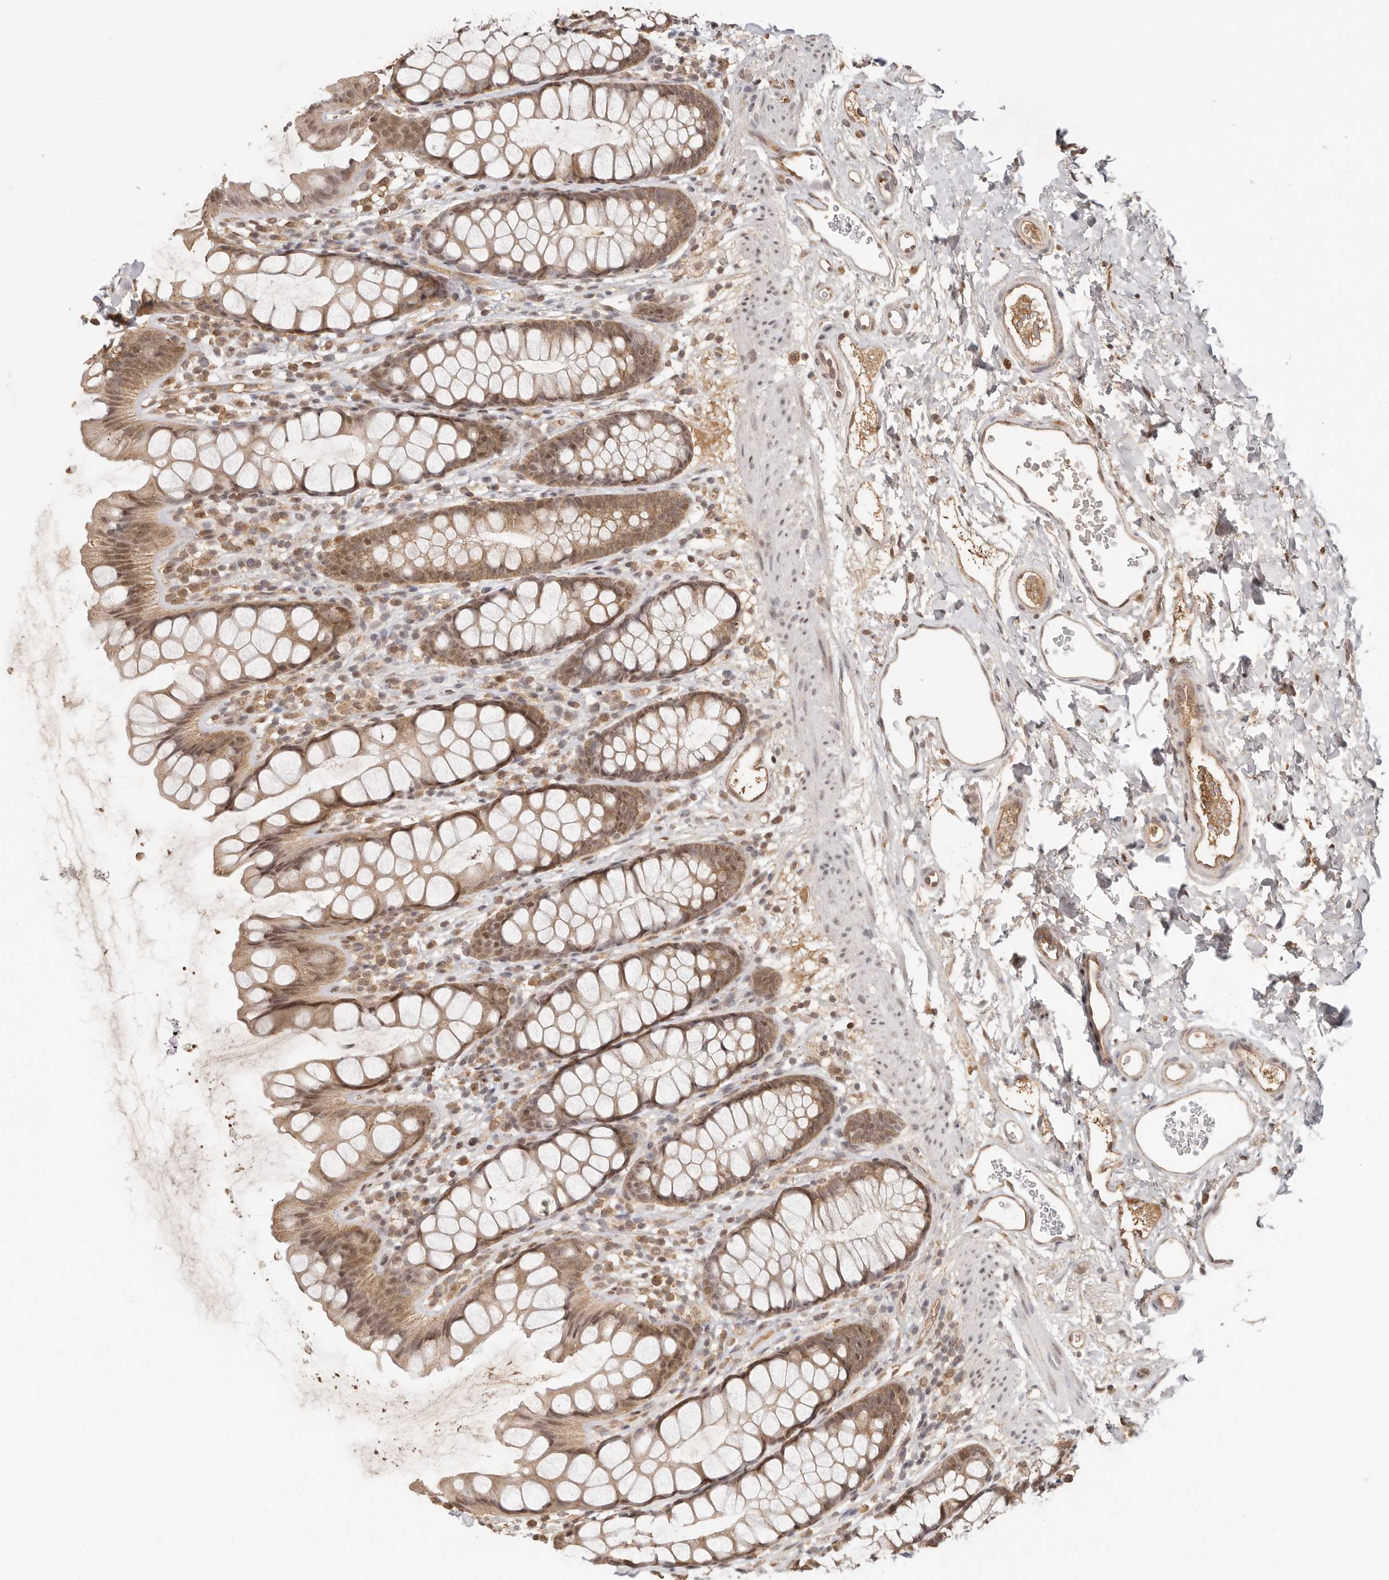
{"staining": {"intensity": "moderate", "quantity": ">75%", "location": "cytoplasmic/membranous,nuclear"}, "tissue": "rectum", "cell_type": "Glandular cells", "image_type": "normal", "snomed": [{"axis": "morphology", "description": "Normal tissue, NOS"}, {"axis": "topography", "description": "Rectum"}], "caption": "The photomicrograph reveals a brown stain indicating the presence of a protein in the cytoplasmic/membranous,nuclear of glandular cells in rectum.", "gene": "SEC14L1", "patient": {"sex": "female", "age": 65}}